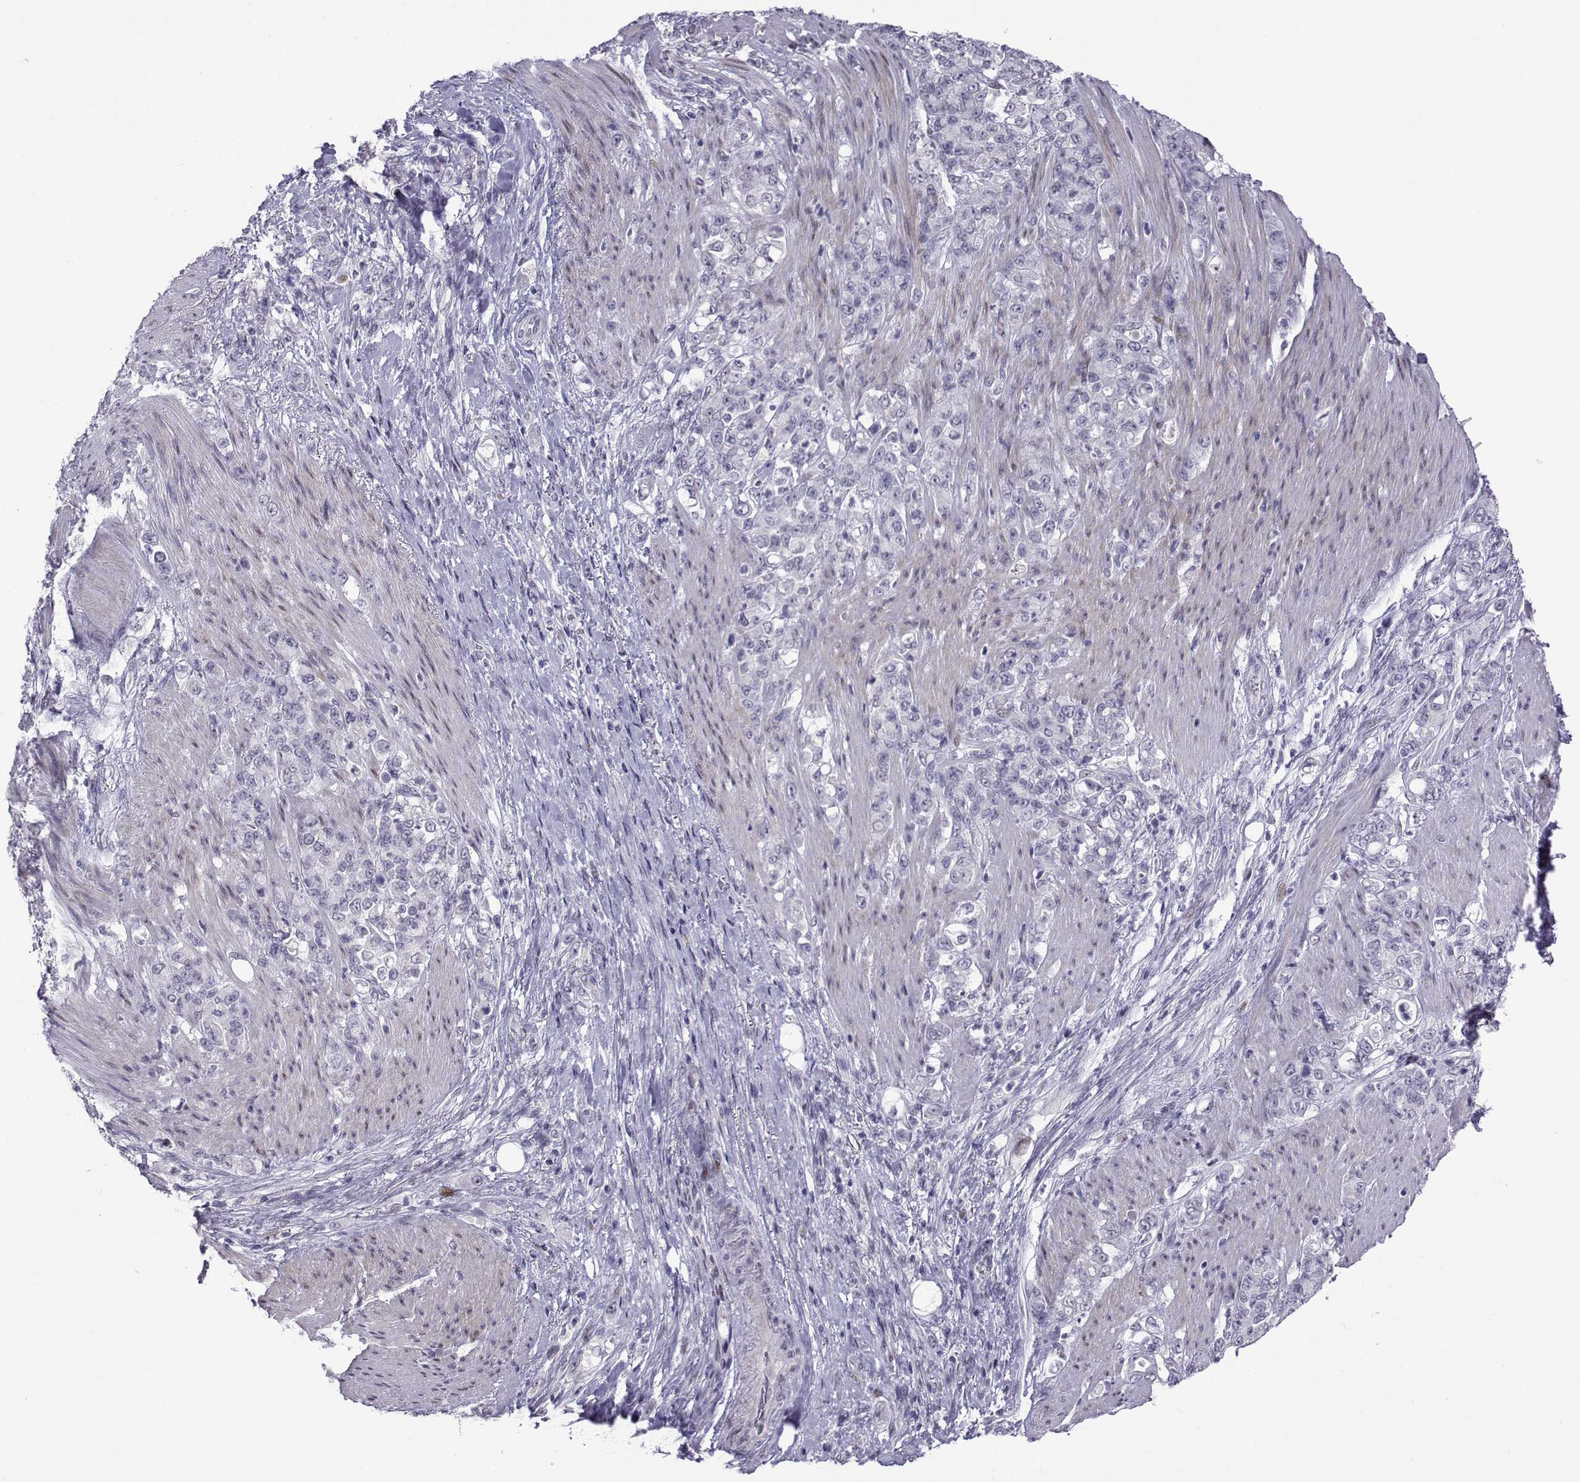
{"staining": {"intensity": "negative", "quantity": "none", "location": "none"}, "tissue": "stomach cancer", "cell_type": "Tumor cells", "image_type": "cancer", "snomed": [{"axis": "morphology", "description": "Adenocarcinoma, NOS"}, {"axis": "topography", "description": "Stomach"}], "caption": "This is an immunohistochemistry micrograph of stomach cancer. There is no expression in tumor cells.", "gene": "CFAP70", "patient": {"sex": "female", "age": 79}}